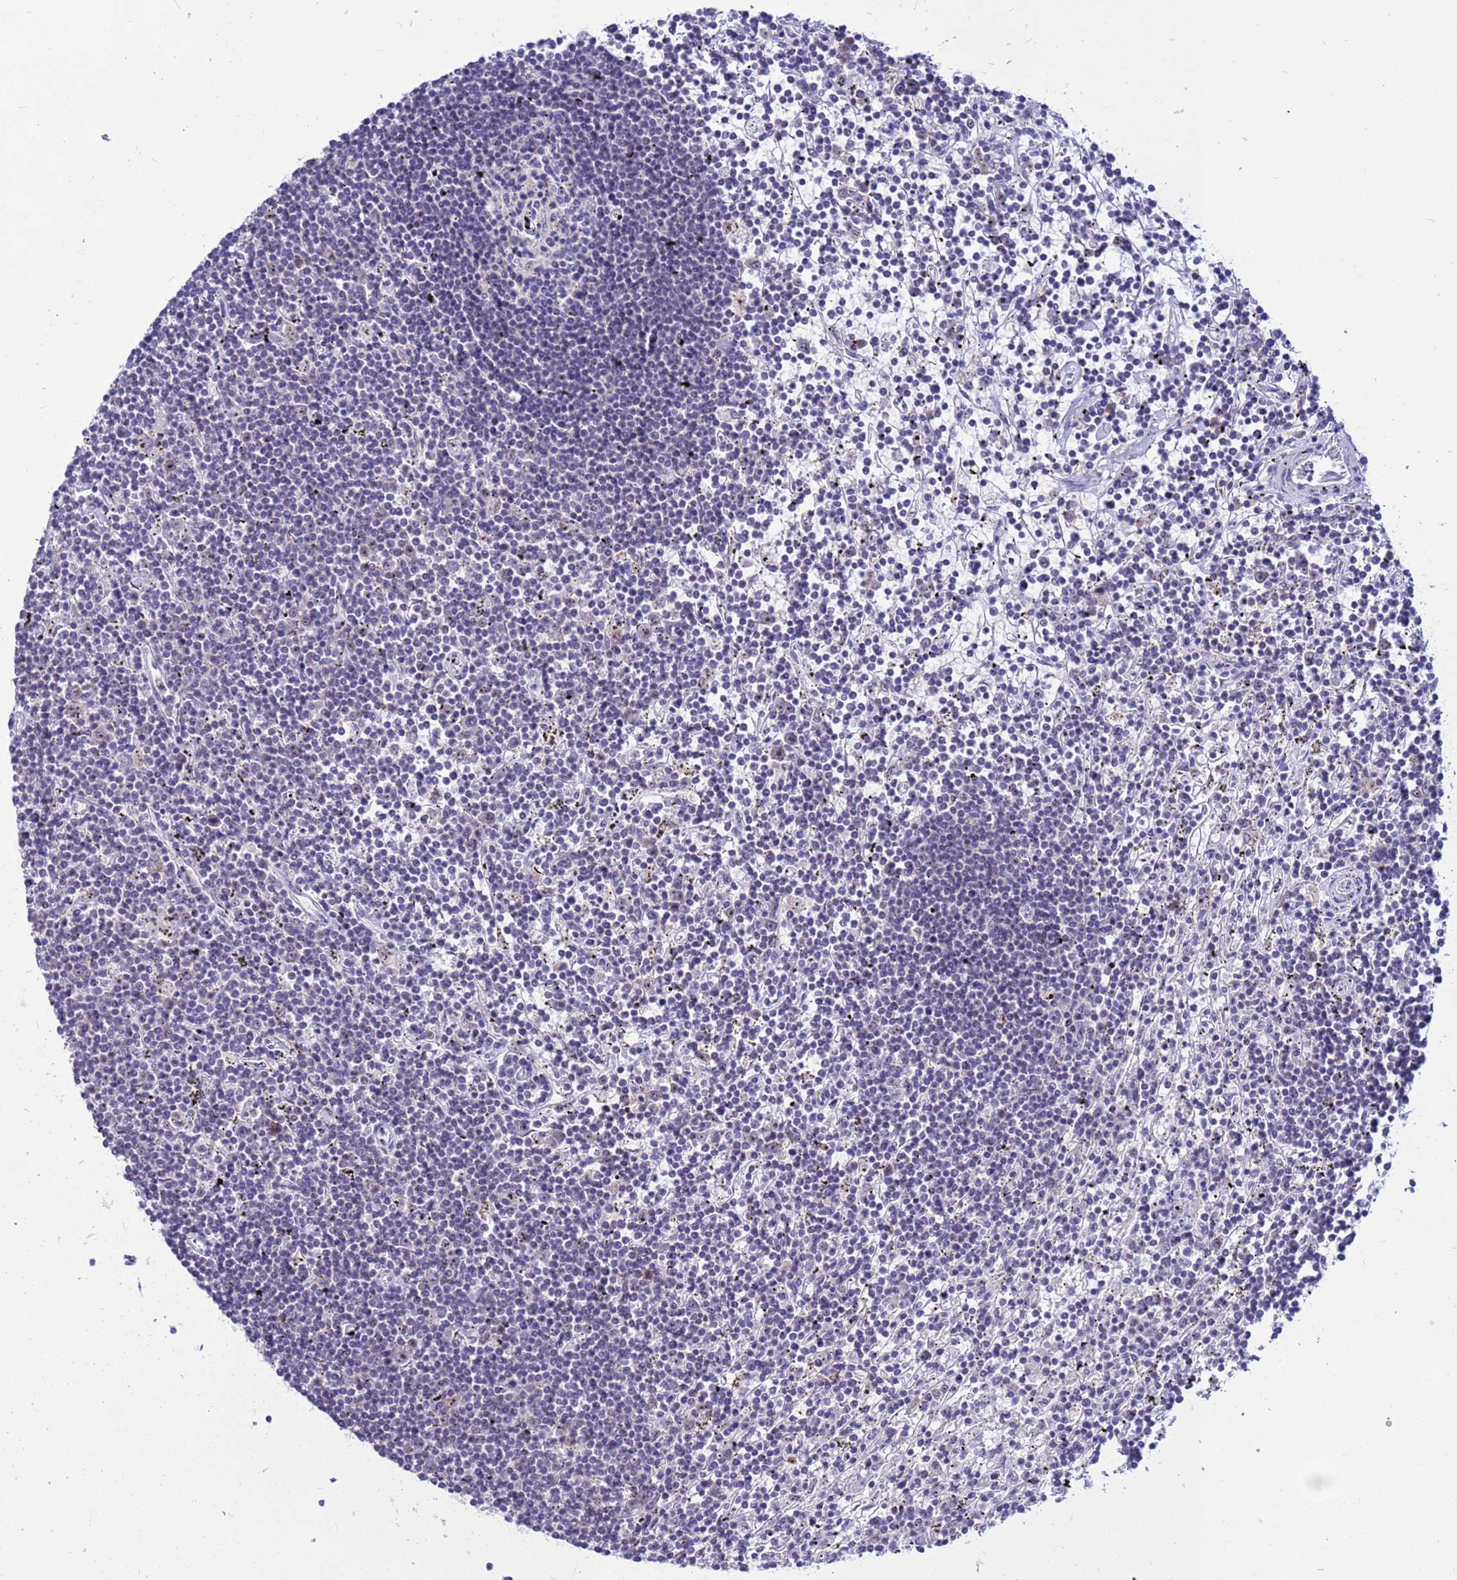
{"staining": {"intensity": "negative", "quantity": "none", "location": "none"}, "tissue": "lymphoma", "cell_type": "Tumor cells", "image_type": "cancer", "snomed": [{"axis": "morphology", "description": "Malignant lymphoma, non-Hodgkin's type, Low grade"}, {"axis": "topography", "description": "Spleen"}], "caption": "Tumor cells are negative for brown protein staining in lymphoma. (DAB IHC with hematoxylin counter stain).", "gene": "DMRTC2", "patient": {"sex": "male", "age": 76}}